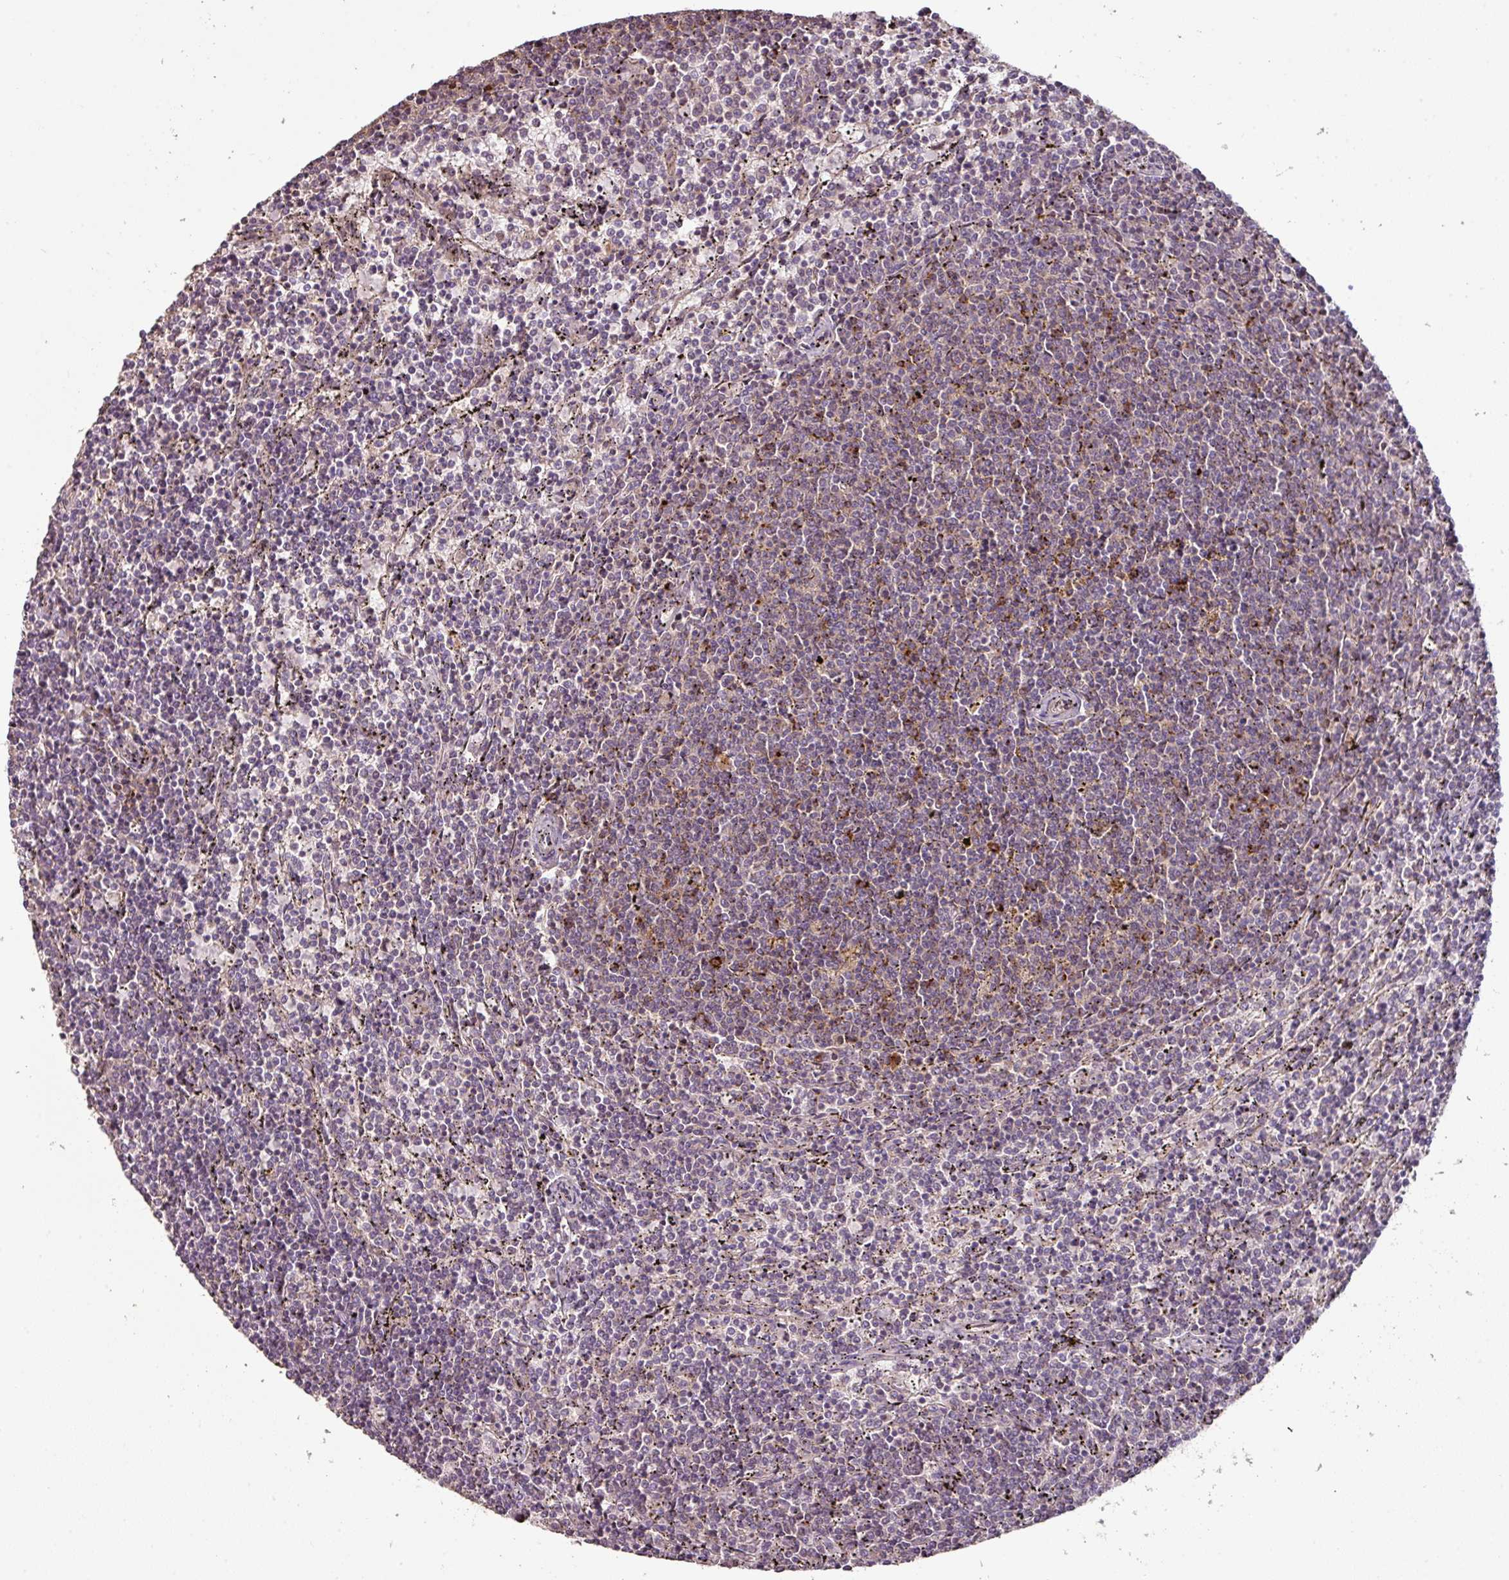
{"staining": {"intensity": "weak", "quantity": "25%-75%", "location": "cytoplasmic/membranous"}, "tissue": "lymphoma", "cell_type": "Tumor cells", "image_type": "cancer", "snomed": [{"axis": "morphology", "description": "Malignant lymphoma, non-Hodgkin's type, Low grade"}, {"axis": "topography", "description": "Spleen"}], "caption": "Tumor cells demonstrate low levels of weak cytoplasmic/membranous staining in about 25%-75% of cells in human low-grade malignant lymphoma, non-Hodgkin's type.", "gene": "CXCR5", "patient": {"sex": "female", "age": 50}}